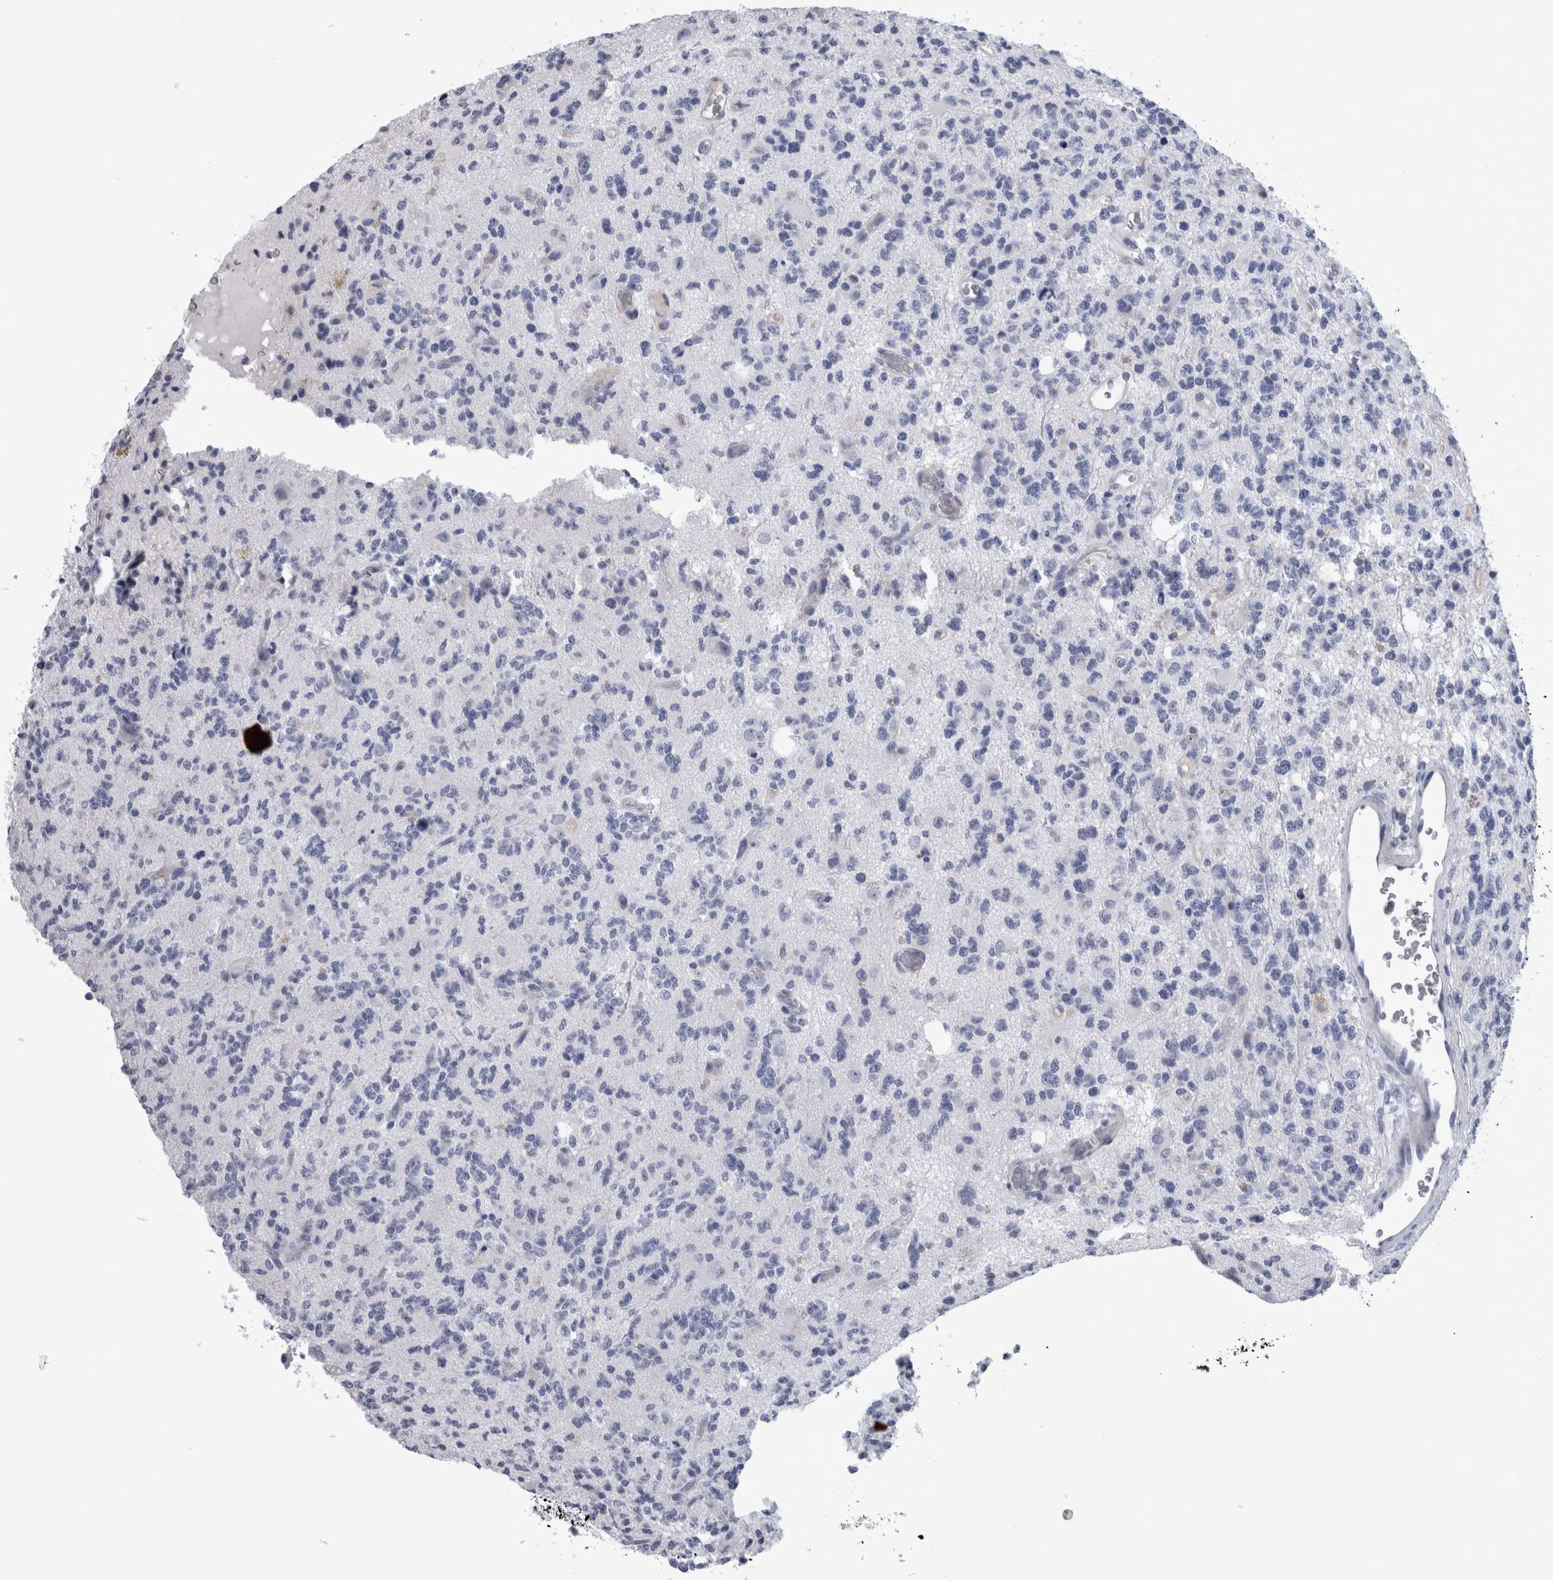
{"staining": {"intensity": "negative", "quantity": "none", "location": "none"}, "tissue": "glioma", "cell_type": "Tumor cells", "image_type": "cancer", "snomed": [{"axis": "morphology", "description": "Glioma, malignant, High grade"}, {"axis": "topography", "description": "Brain"}], "caption": "The immunohistochemistry (IHC) photomicrograph has no significant expression in tumor cells of high-grade glioma (malignant) tissue.", "gene": "PAX5", "patient": {"sex": "female", "age": 62}}